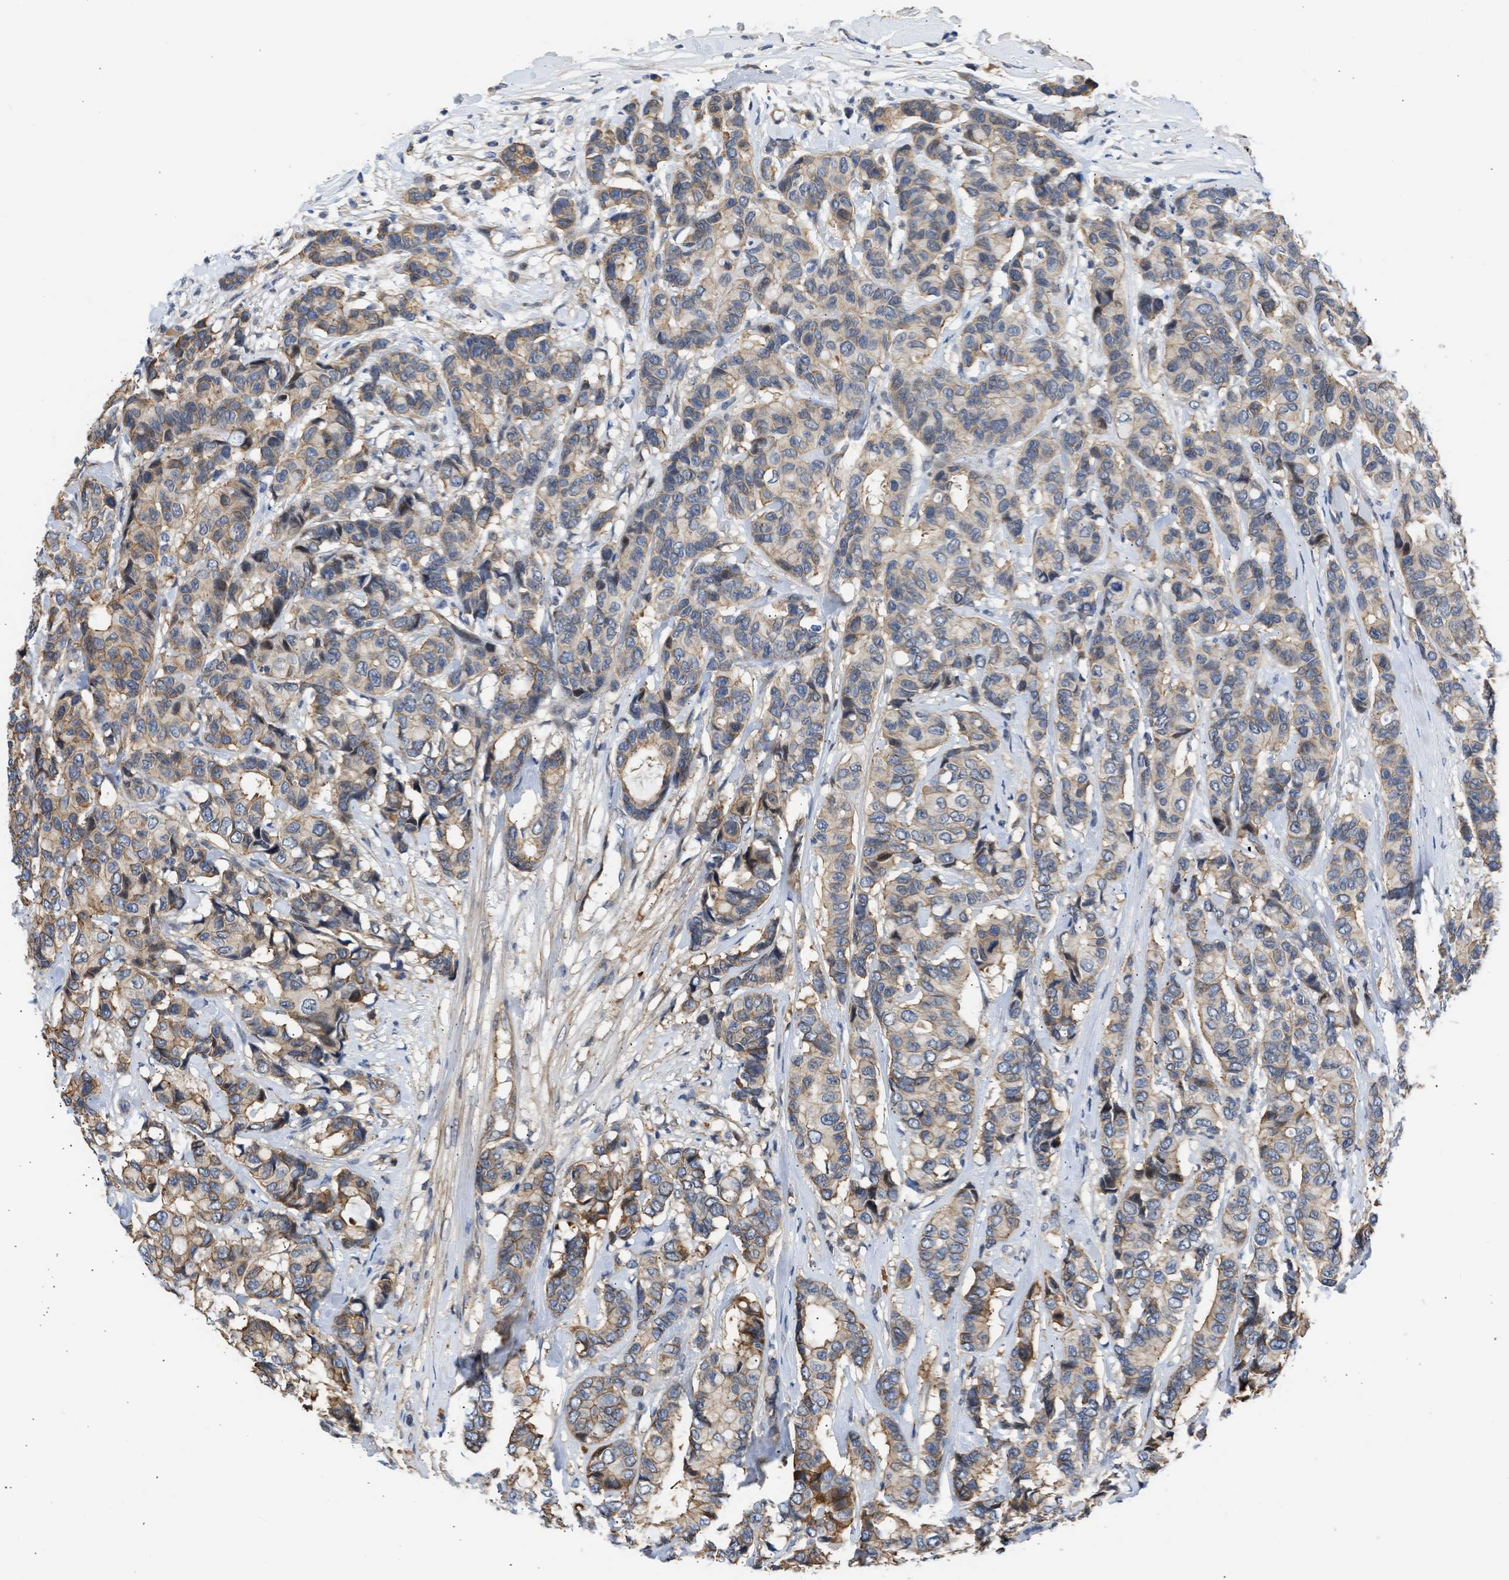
{"staining": {"intensity": "moderate", "quantity": "25%-75%", "location": "cytoplasmic/membranous"}, "tissue": "breast cancer", "cell_type": "Tumor cells", "image_type": "cancer", "snomed": [{"axis": "morphology", "description": "Duct carcinoma"}, {"axis": "topography", "description": "Breast"}], "caption": "Human infiltrating ductal carcinoma (breast) stained with a protein marker demonstrates moderate staining in tumor cells.", "gene": "MAS1L", "patient": {"sex": "female", "age": 87}}